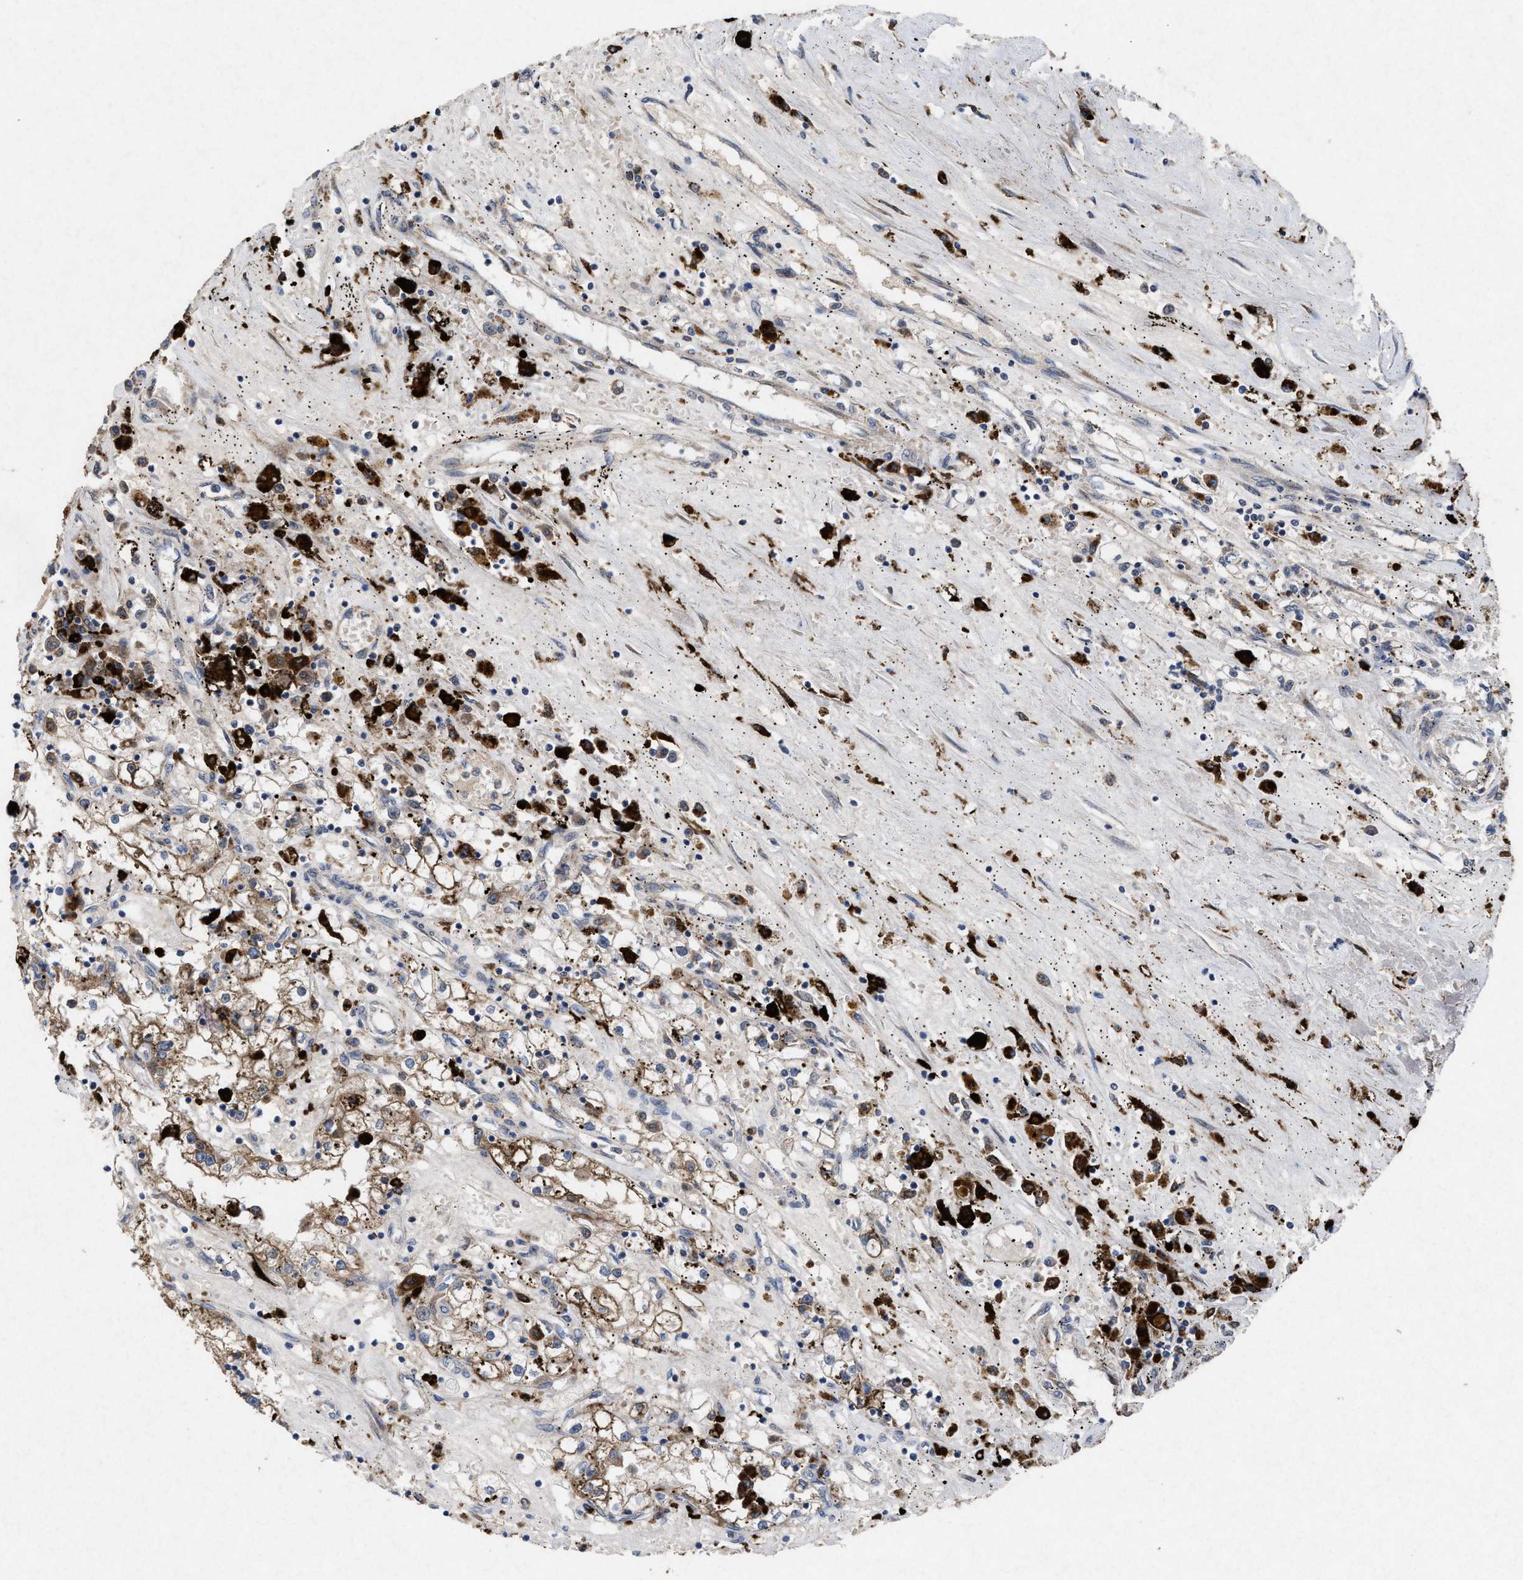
{"staining": {"intensity": "moderate", "quantity": ">75%", "location": "cytoplasmic/membranous"}, "tissue": "renal cancer", "cell_type": "Tumor cells", "image_type": "cancer", "snomed": [{"axis": "morphology", "description": "Adenocarcinoma, NOS"}, {"axis": "topography", "description": "Kidney"}], "caption": "This is a histology image of immunohistochemistry staining of renal cancer (adenocarcinoma), which shows moderate staining in the cytoplasmic/membranous of tumor cells.", "gene": "MSI2", "patient": {"sex": "male", "age": 56}}